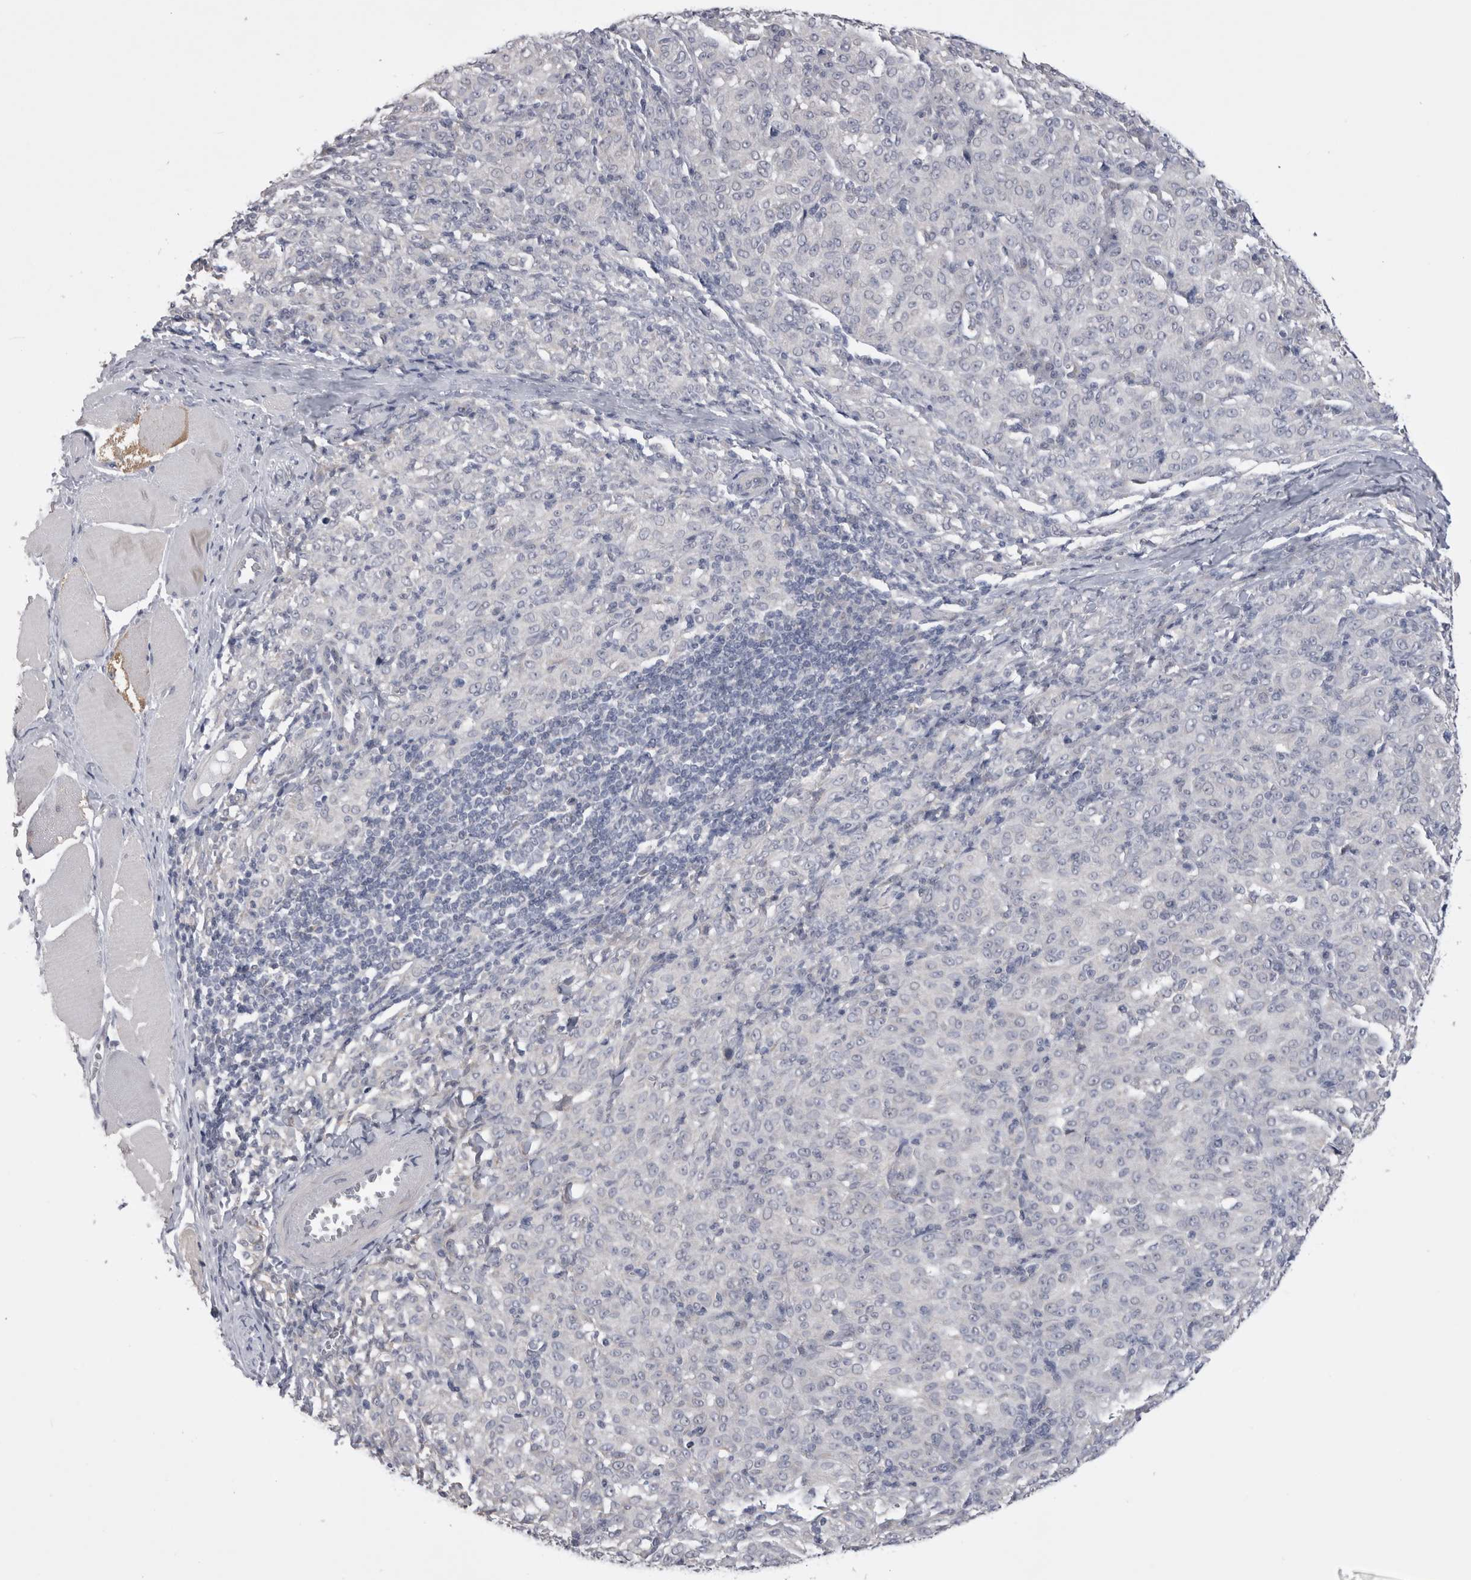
{"staining": {"intensity": "negative", "quantity": "none", "location": "none"}, "tissue": "melanoma", "cell_type": "Tumor cells", "image_type": "cancer", "snomed": [{"axis": "morphology", "description": "Malignant melanoma, NOS"}, {"axis": "topography", "description": "Skin"}], "caption": "Immunohistochemical staining of human malignant melanoma displays no significant expression in tumor cells.", "gene": "ARHGAP29", "patient": {"sex": "female", "age": 72}}